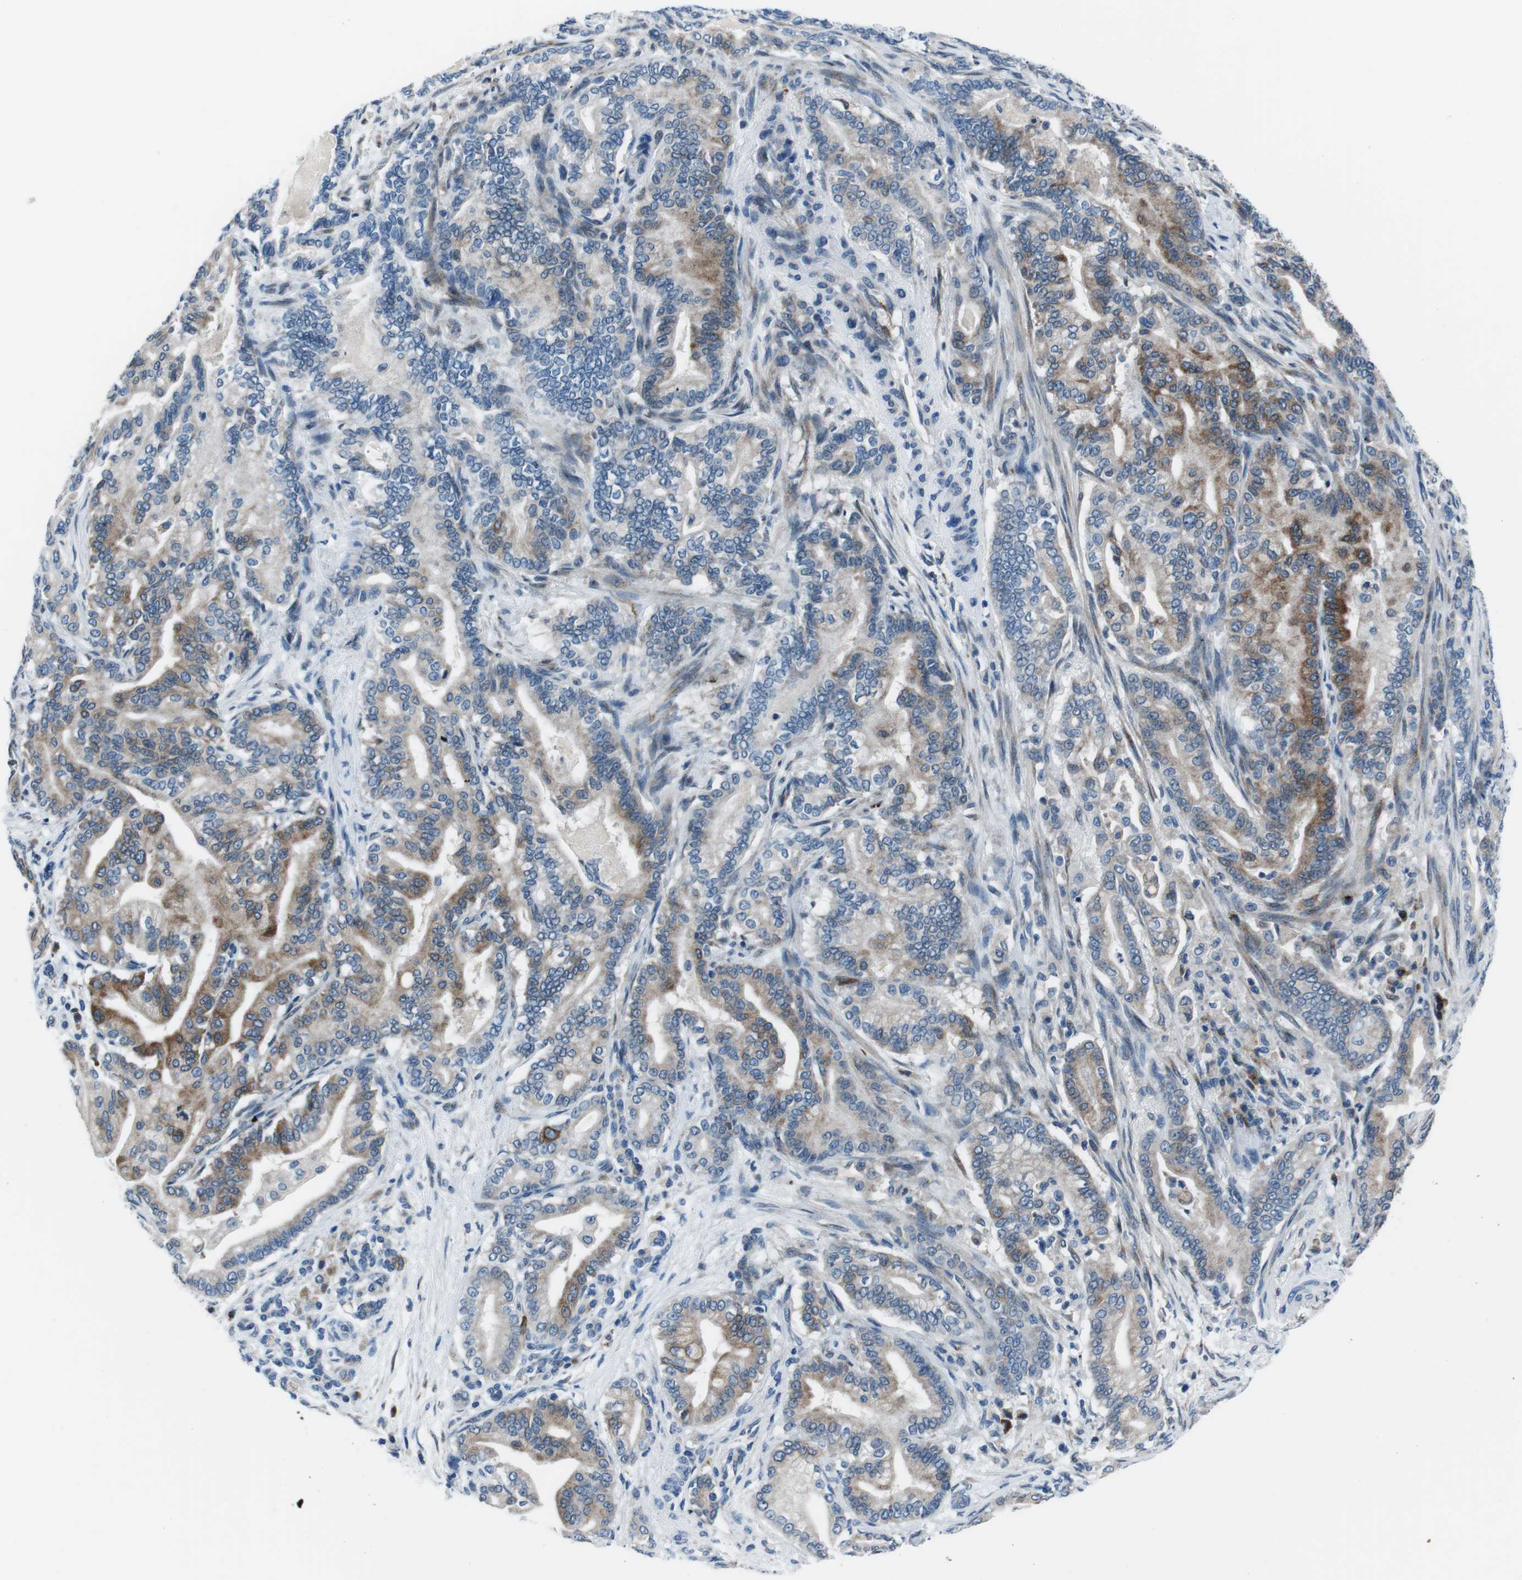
{"staining": {"intensity": "moderate", "quantity": "<25%", "location": "cytoplasmic/membranous"}, "tissue": "pancreatic cancer", "cell_type": "Tumor cells", "image_type": "cancer", "snomed": [{"axis": "morphology", "description": "Normal tissue, NOS"}, {"axis": "morphology", "description": "Adenocarcinoma, NOS"}, {"axis": "topography", "description": "Pancreas"}], "caption": "High-power microscopy captured an immunohistochemistry (IHC) histopathology image of pancreatic adenocarcinoma, revealing moderate cytoplasmic/membranous positivity in approximately <25% of tumor cells.", "gene": "NUCB2", "patient": {"sex": "male", "age": 63}}